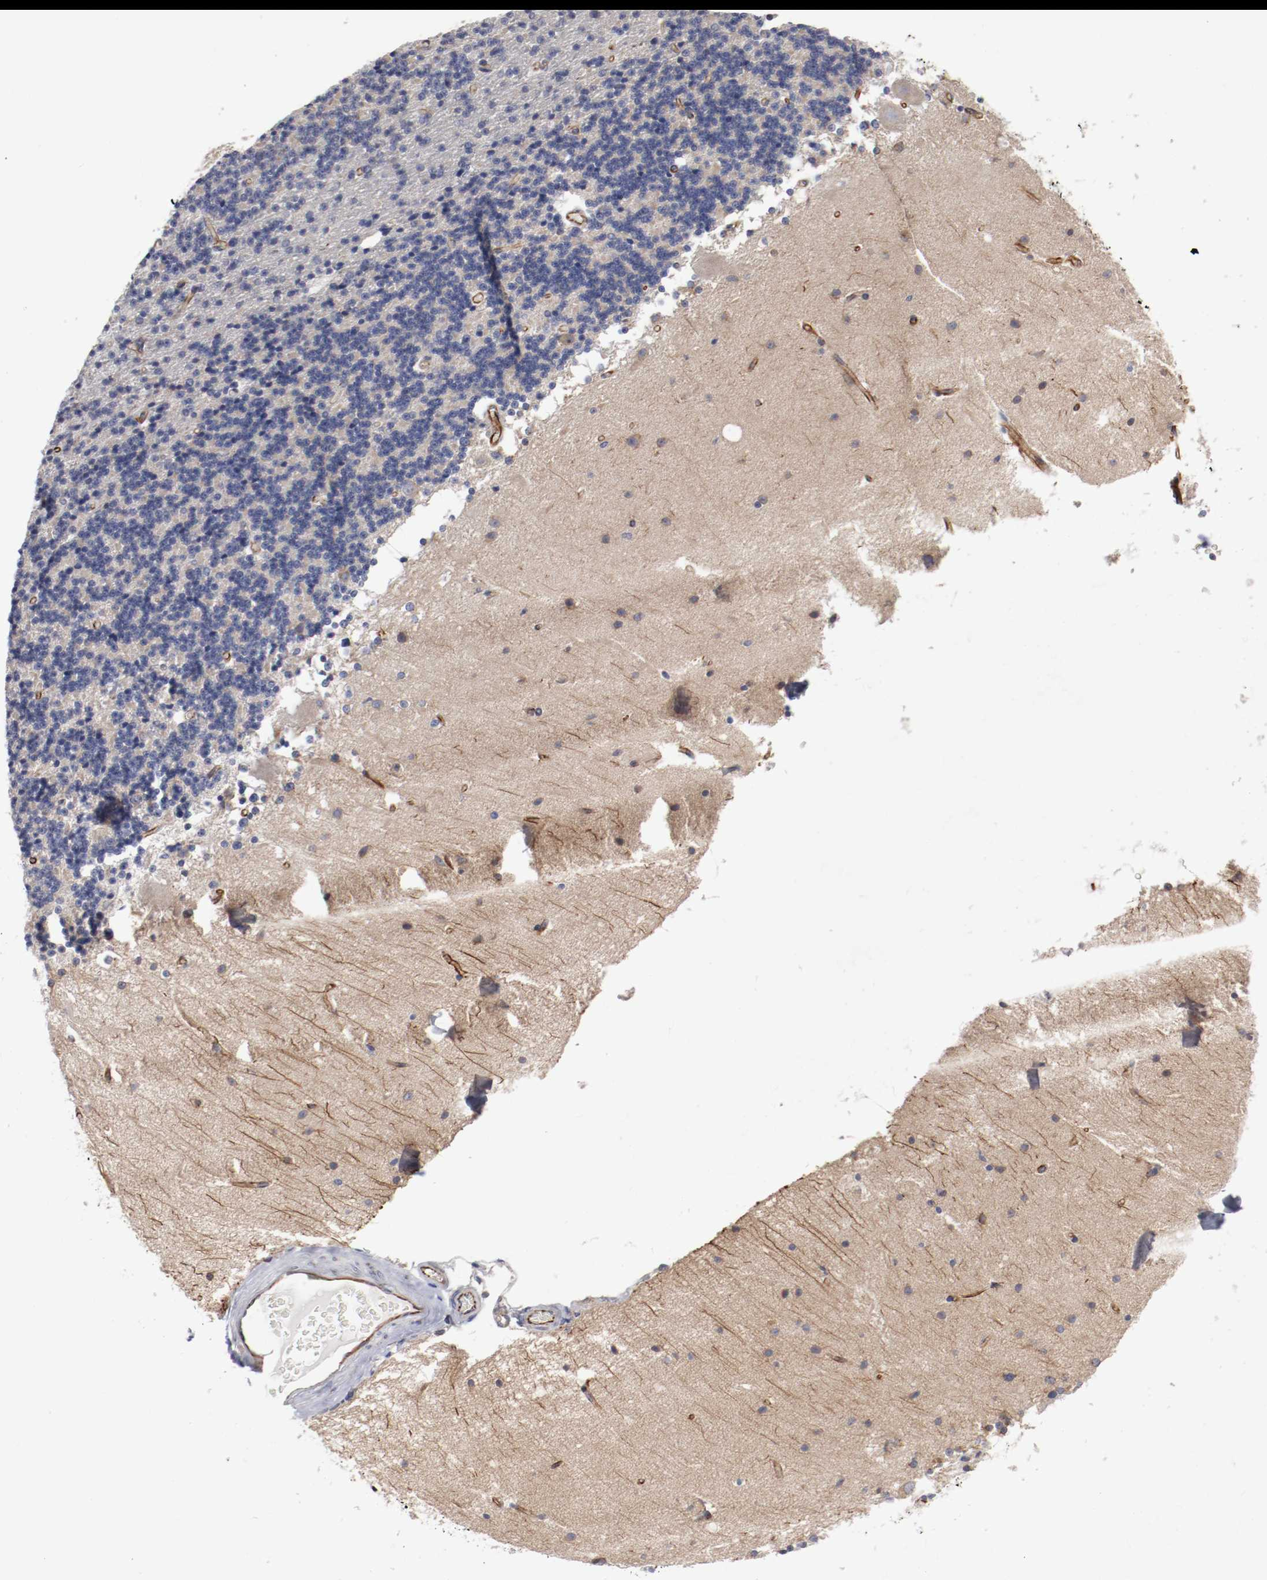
{"staining": {"intensity": "negative", "quantity": "none", "location": "none"}, "tissue": "cerebellum", "cell_type": "Cells in granular layer", "image_type": "normal", "snomed": [{"axis": "morphology", "description": "Normal tissue, NOS"}, {"axis": "topography", "description": "Cerebellum"}], "caption": "The micrograph demonstrates no significant staining in cells in granular layer of cerebellum.", "gene": "GIT1", "patient": {"sex": "female", "age": 54}}